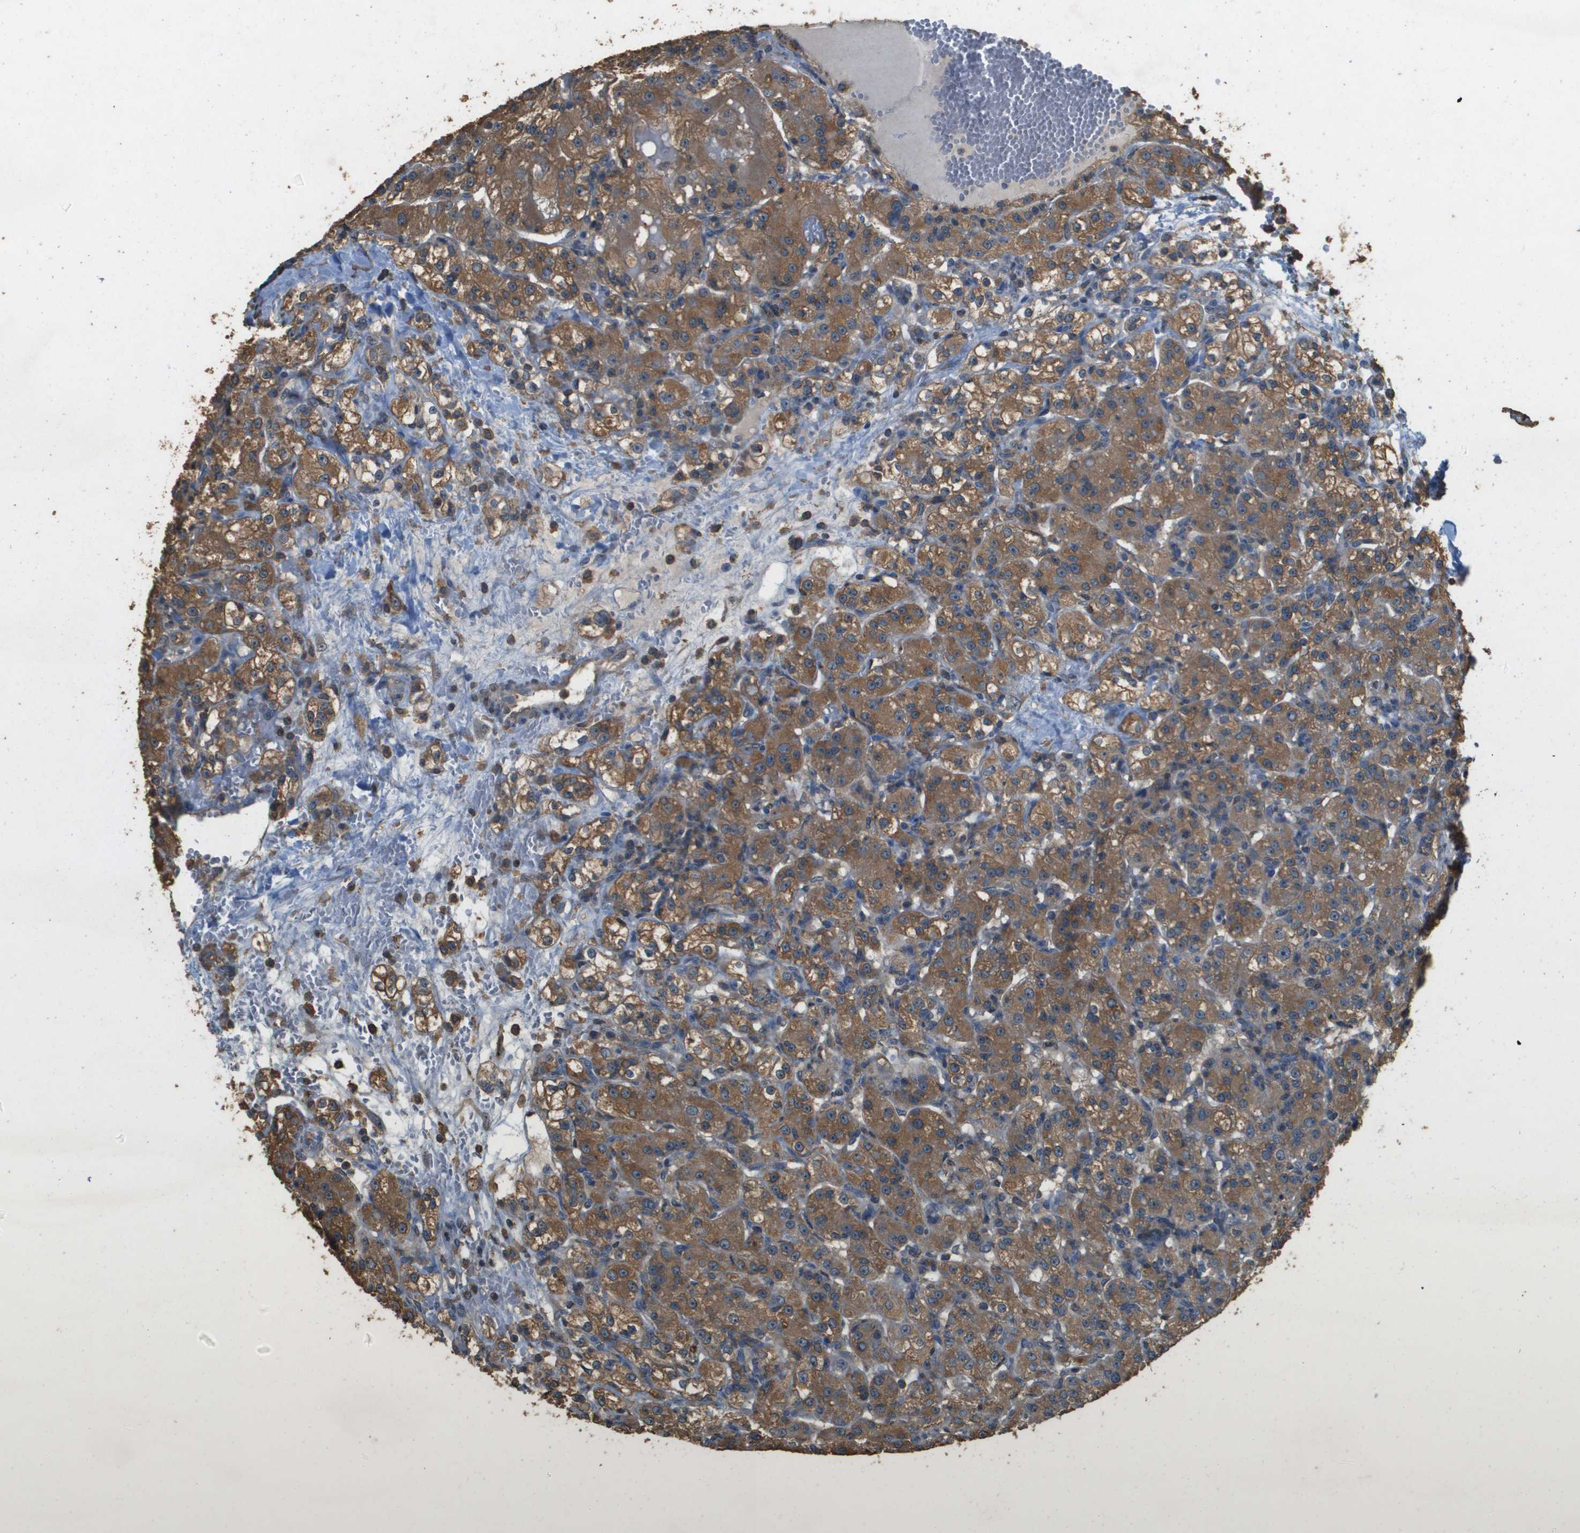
{"staining": {"intensity": "moderate", "quantity": ">75%", "location": "cytoplasmic/membranous"}, "tissue": "renal cancer", "cell_type": "Tumor cells", "image_type": "cancer", "snomed": [{"axis": "morphology", "description": "Normal tissue, NOS"}, {"axis": "morphology", "description": "Adenocarcinoma, NOS"}, {"axis": "topography", "description": "Kidney"}], "caption": "Immunohistochemistry (IHC) photomicrograph of renal cancer stained for a protein (brown), which shows medium levels of moderate cytoplasmic/membranous staining in about >75% of tumor cells.", "gene": "MS4A7", "patient": {"sex": "male", "age": 61}}